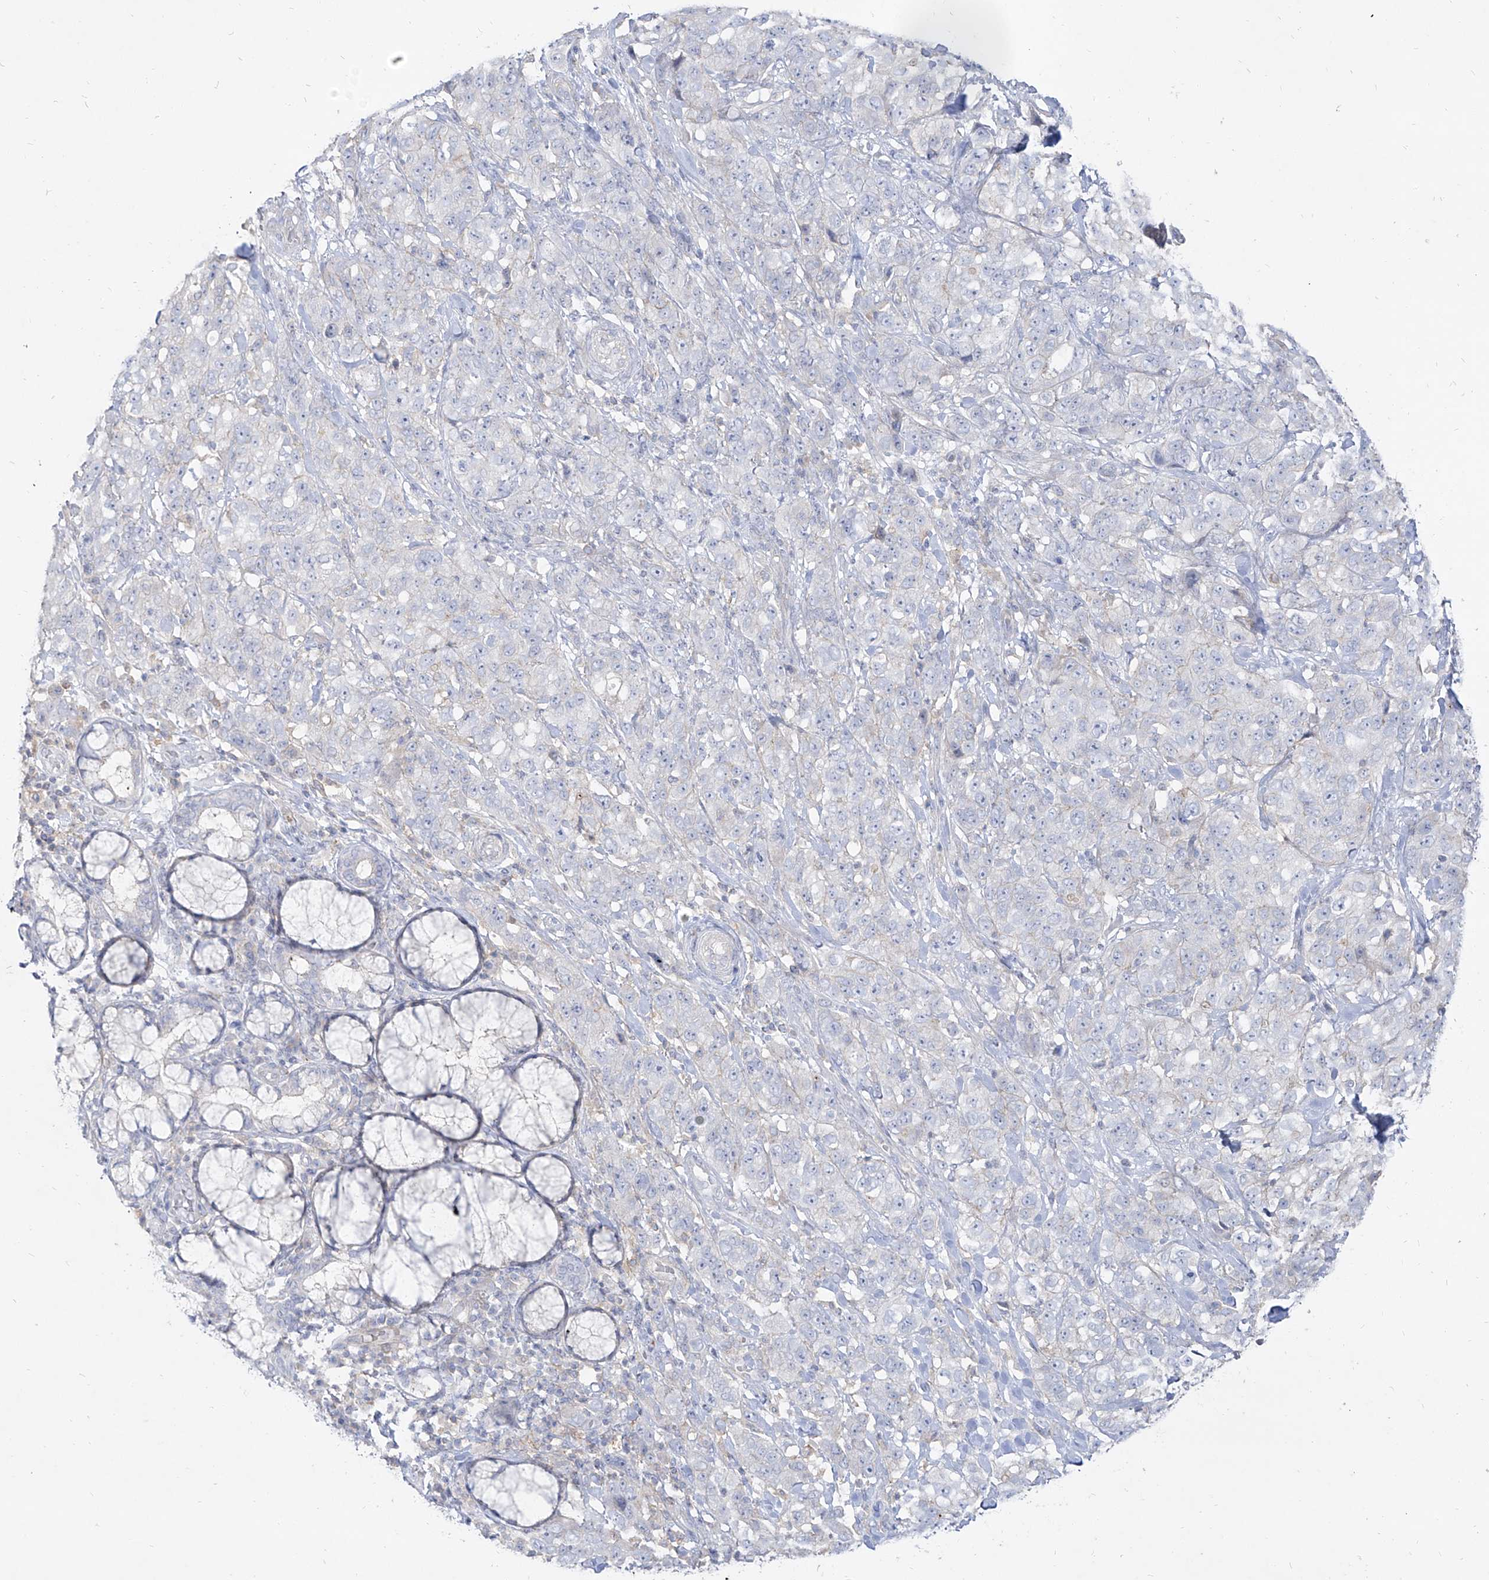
{"staining": {"intensity": "negative", "quantity": "none", "location": "none"}, "tissue": "stomach cancer", "cell_type": "Tumor cells", "image_type": "cancer", "snomed": [{"axis": "morphology", "description": "Adenocarcinoma, NOS"}, {"axis": "topography", "description": "Stomach"}], "caption": "This is a histopathology image of immunohistochemistry (IHC) staining of stomach adenocarcinoma, which shows no staining in tumor cells.", "gene": "RBFOX3", "patient": {"sex": "male", "age": 48}}